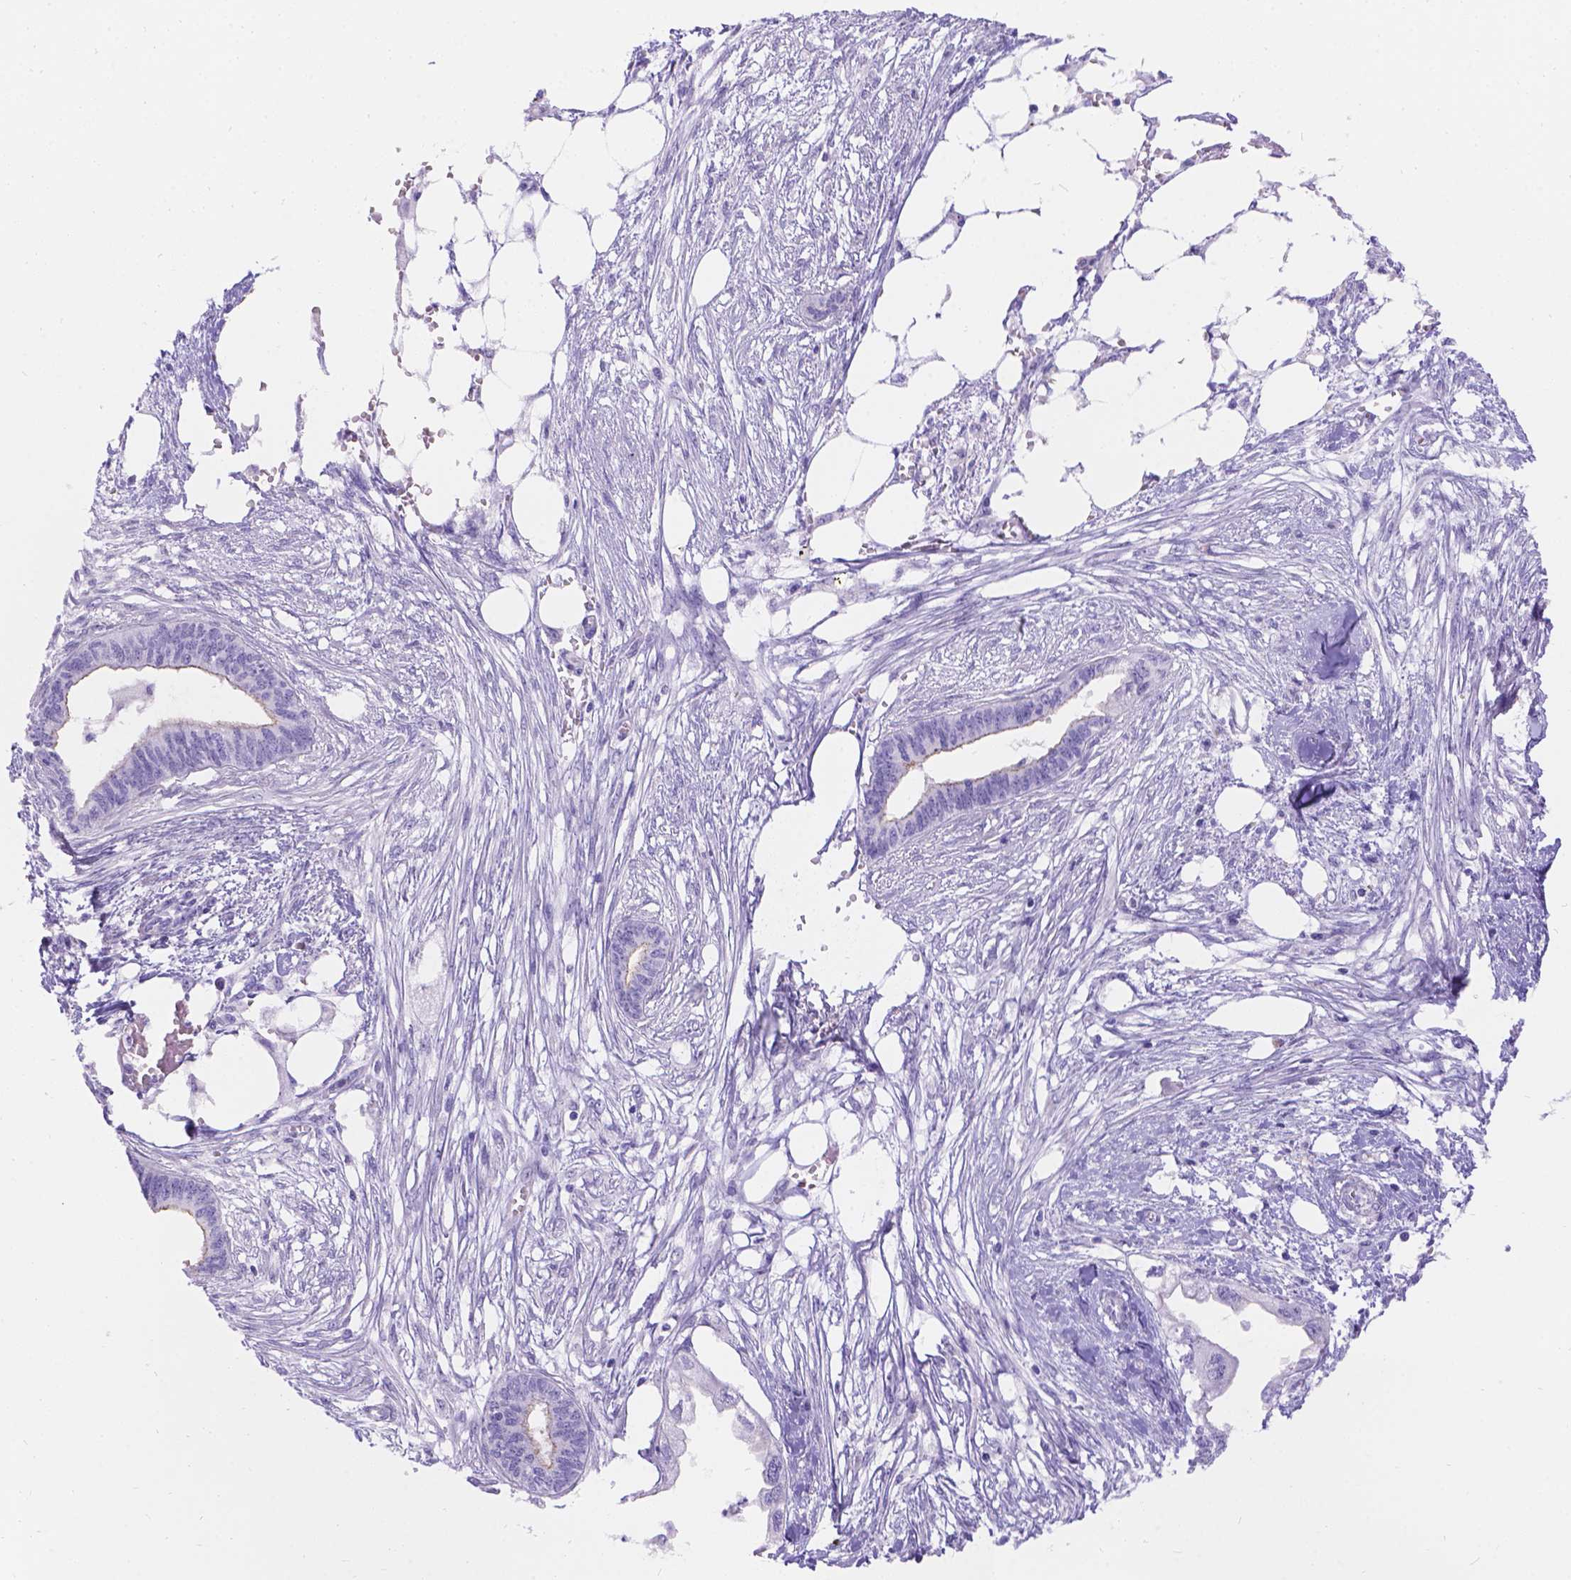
{"staining": {"intensity": "negative", "quantity": "none", "location": "none"}, "tissue": "endometrial cancer", "cell_type": "Tumor cells", "image_type": "cancer", "snomed": [{"axis": "morphology", "description": "Adenocarcinoma, NOS"}, {"axis": "morphology", "description": "Adenocarcinoma, metastatic, NOS"}, {"axis": "topography", "description": "Adipose tissue"}, {"axis": "topography", "description": "Endometrium"}], "caption": "A high-resolution micrograph shows immunohistochemistry staining of endometrial cancer (adenocarcinoma), which shows no significant staining in tumor cells.", "gene": "PALS1", "patient": {"sex": "female", "age": 67}}